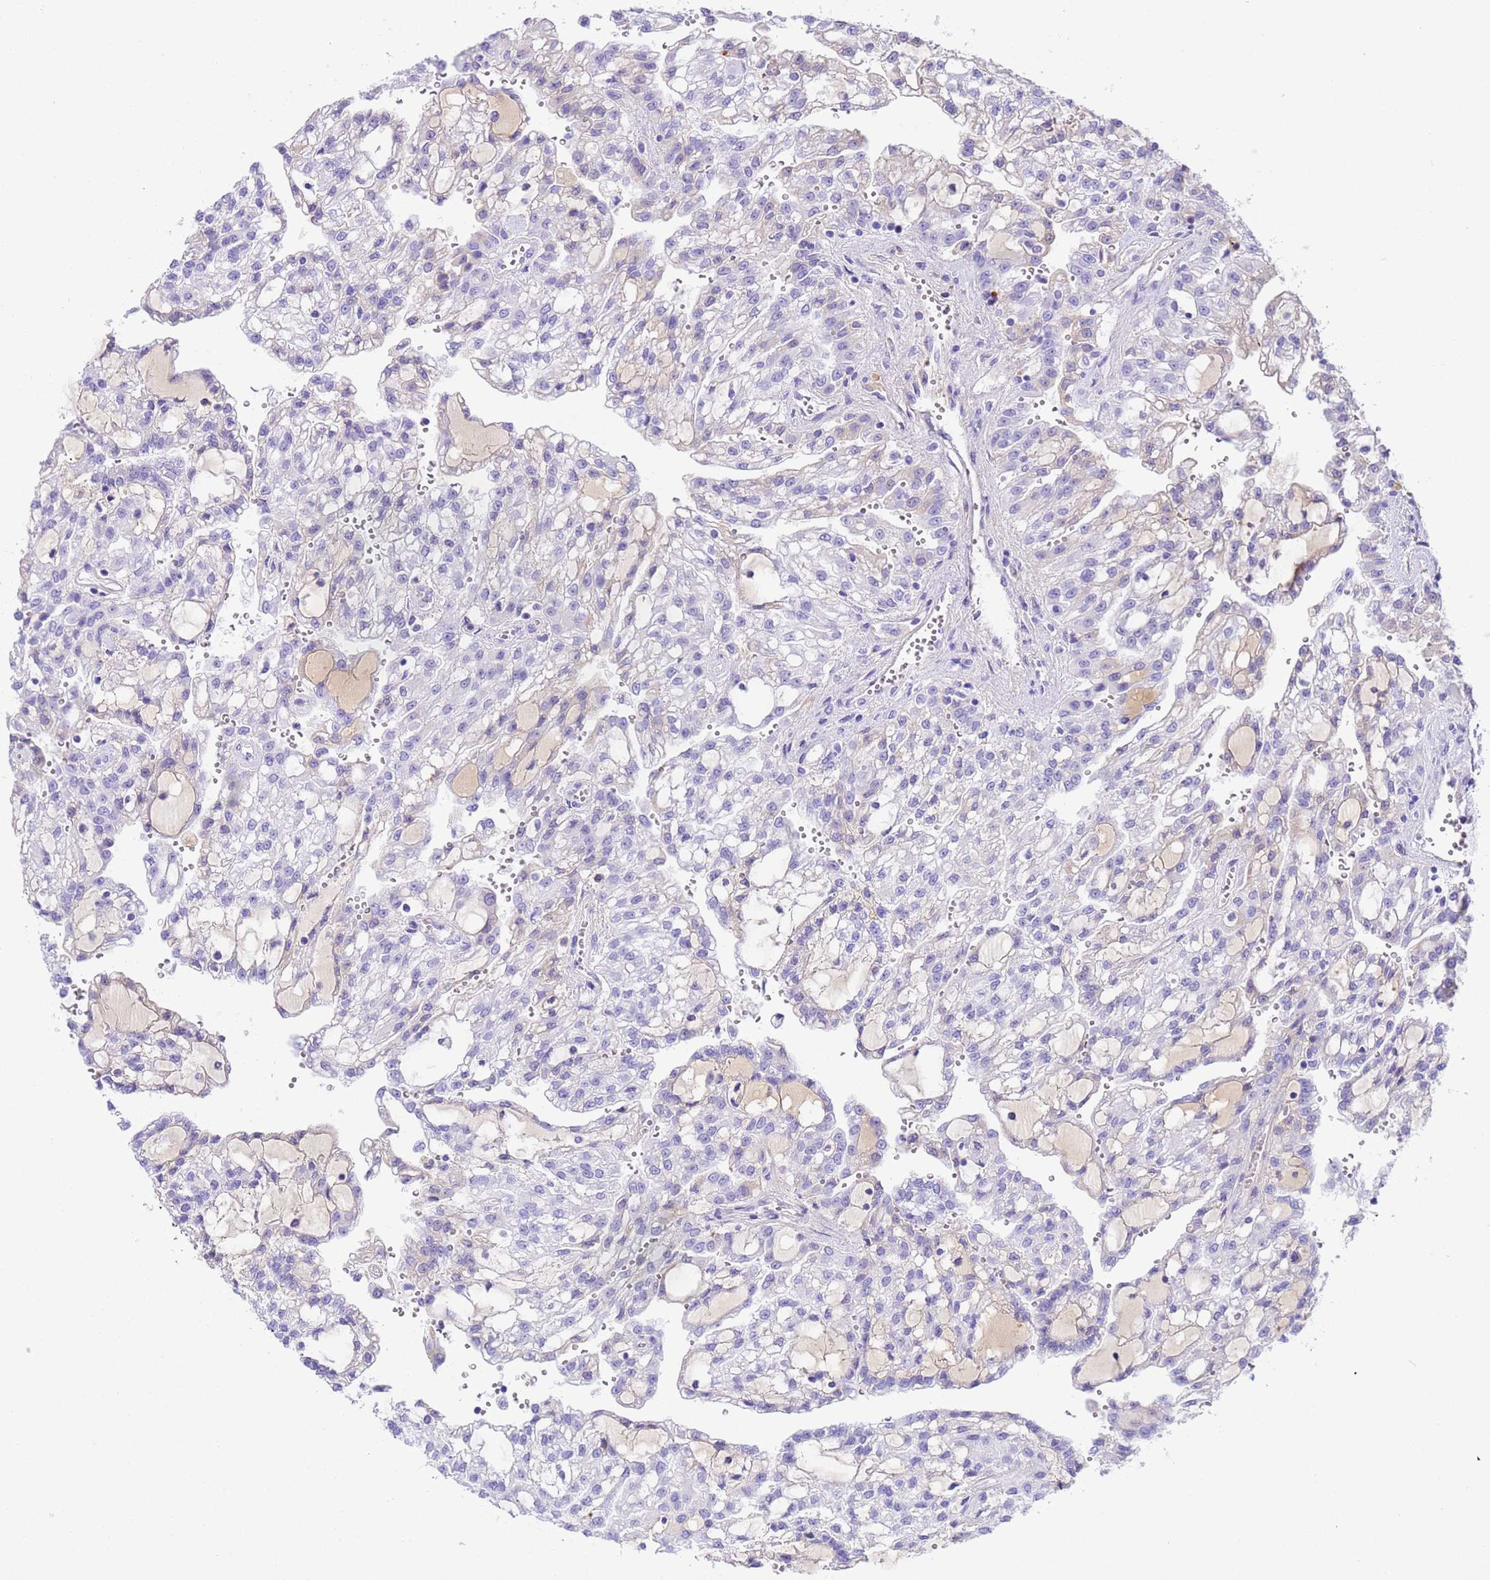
{"staining": {"intensity": "negative", "quantity": "none", "location": "none"}, "tissue": "renal cancer", "cell_type": "Tumor cells", "image_type": "cancer", "snomed": [{"axis": "morphology", "description": "Adenocarcinoma, NOS"}, {"axis": "topography", "description": "Kidney"}], "caption": "The IHC image has no significant expression in tumor cells of adenocarcinoma (renal) tissue.", "gene": "CFHR2", "patient": {"sex": "male", "age": 63}}